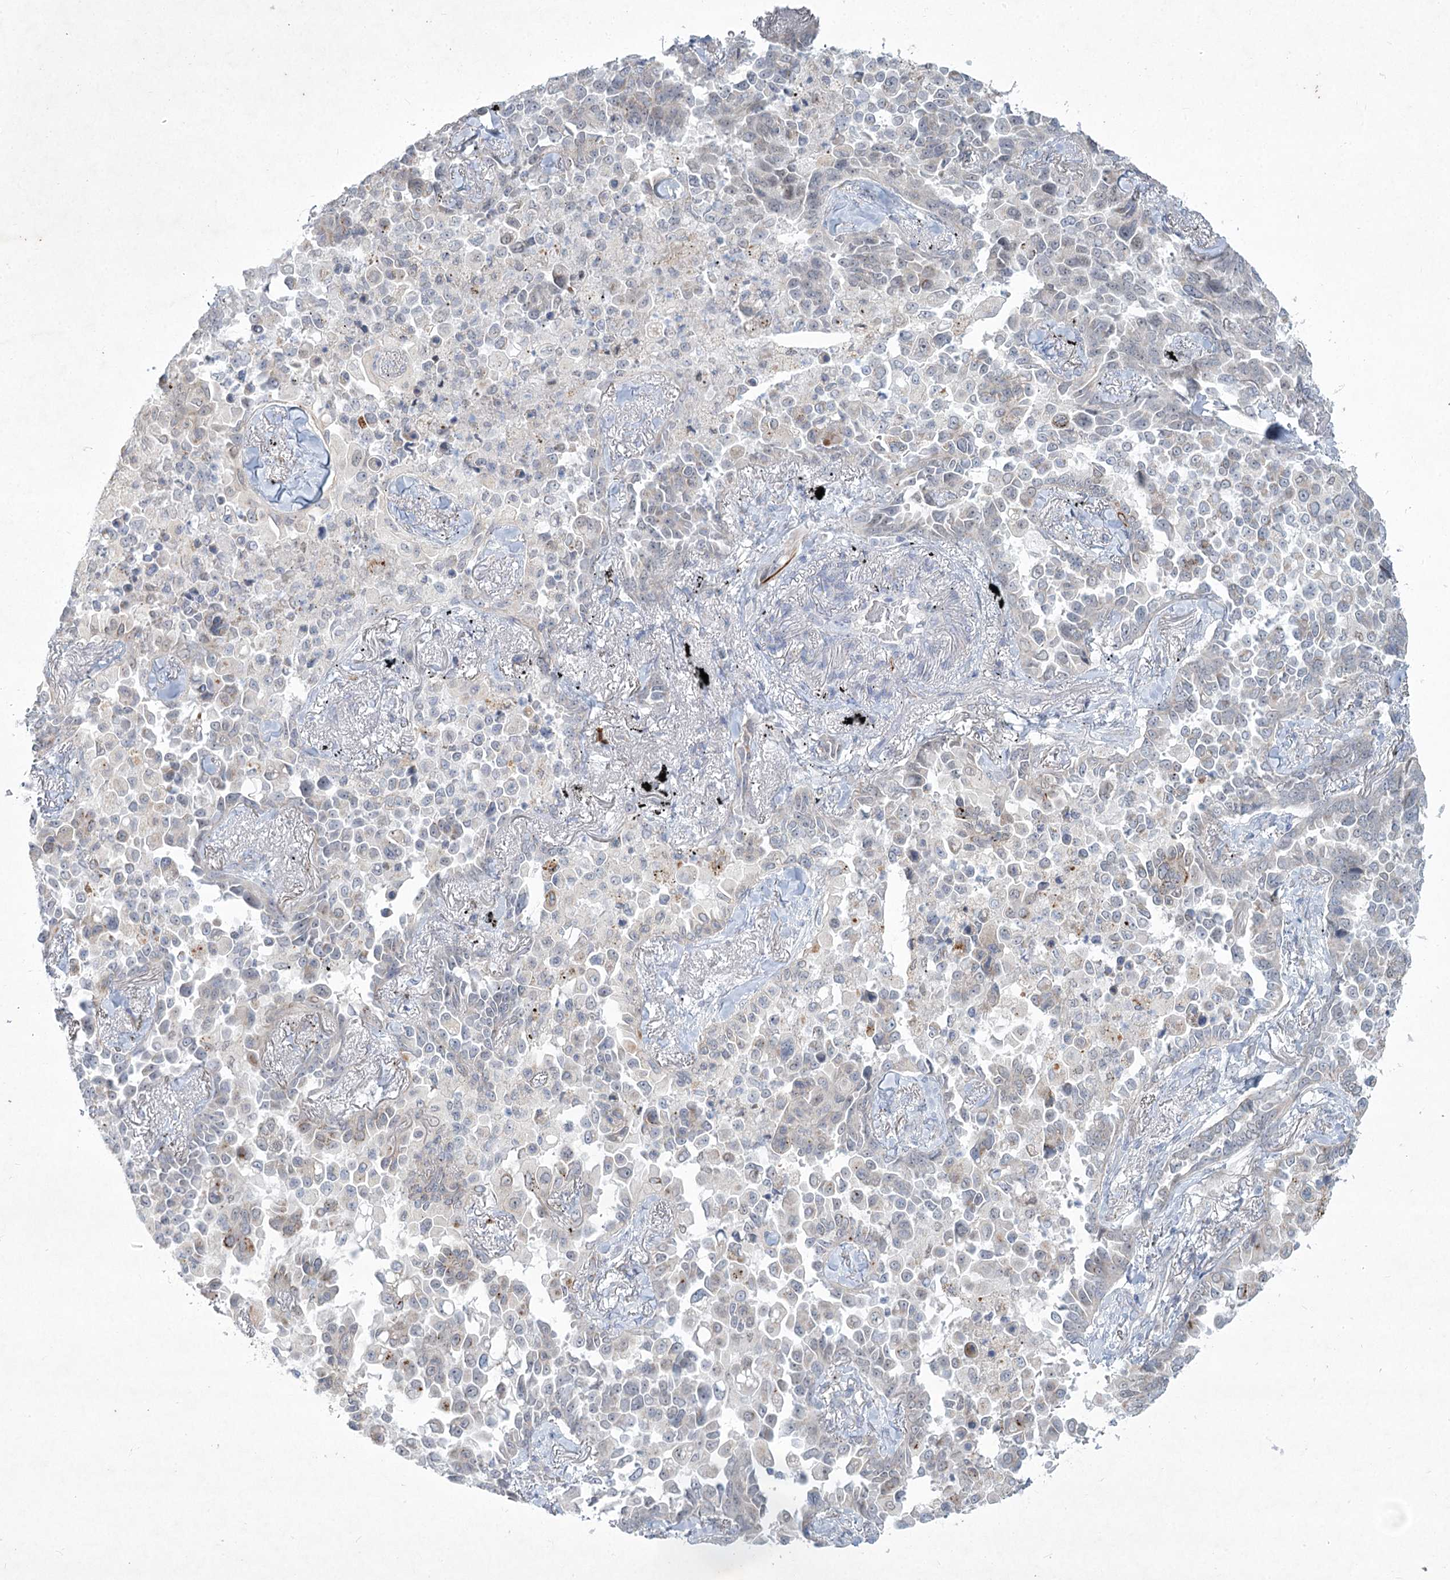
{"staining": {"intensity": "negative", "quantity": "none", "location": "none"}, "tissue": "lung cancer", "cell_type": "Tumor cells", "image_type": "cancer", "snomed": [{"axis": "morphology", "description": "Adenocarcinoma, NOS"}, {"axis": "topography", "description": "Lung"}], "caption": "An image of adenocarcinoma (lung) stained for a protein demonstrates no brown staining in tumor cells. (DAB (3,3'-diaminobenzidine) immunohistochemistry (IHC) with hematoxylin counter stain).", "gene": "ABITRAM", "patient": {"sex": "female", "age": 67}}